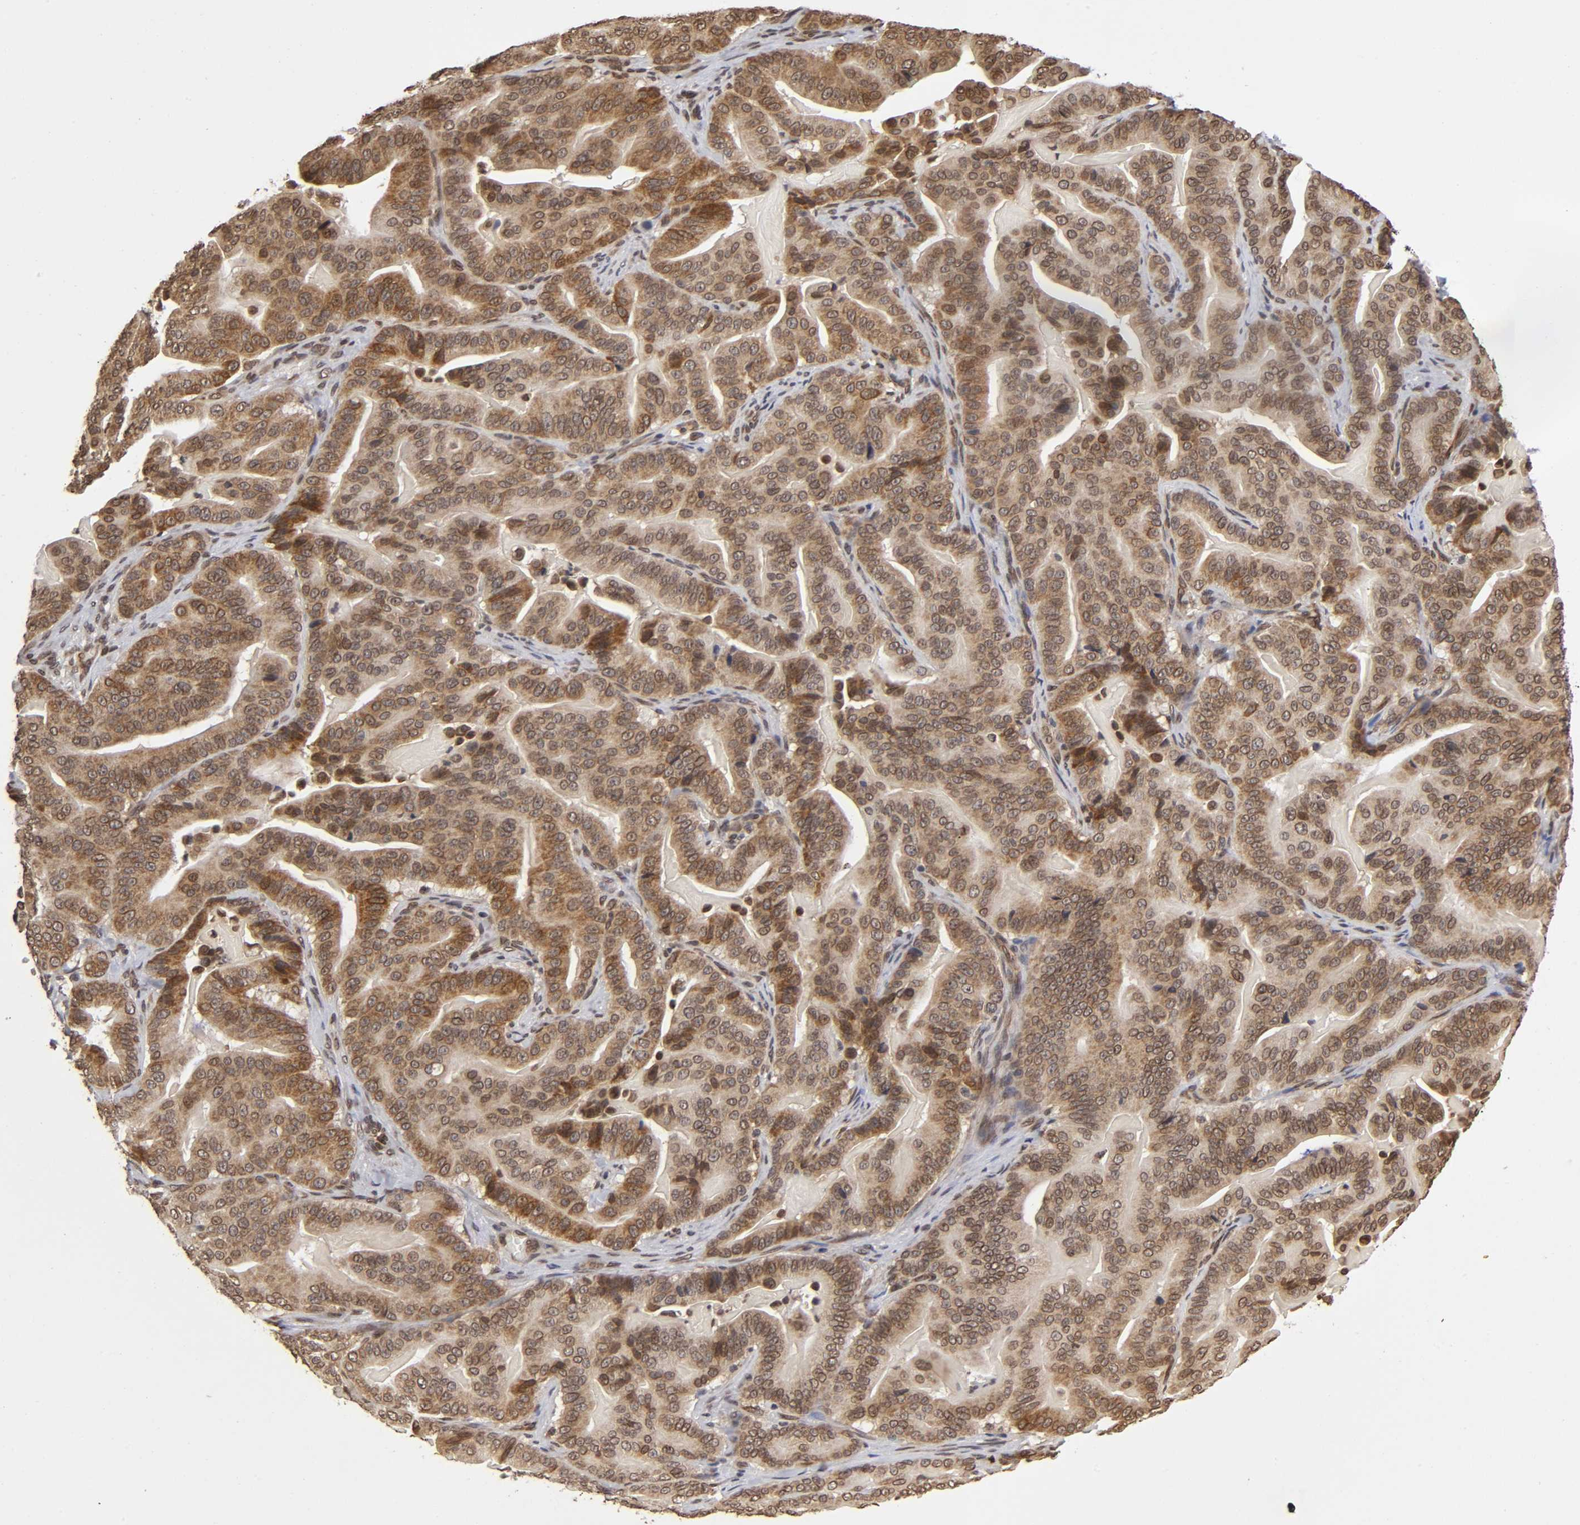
{"staining": {"intensity": "moderate", "quantity": ">75%", "location": "cytoplasmic/membranous"}, "tissue": "pancreatic cancer", "cell_type": "Tumor cells", "image_type": "cancer", "snomed": [{"axis": "morphology", "description": "Adenocarcinoma, NOS"}, {"axis": "topography", "description": "Pancreas"}], "caption": "Tumor cells show medium levels of moderate cytoplasmic/membranous expression in about >75% of cells in human pancreatic cancer.", "gene": "MLLT6", "patient": {"sex": "male", "age": 63}}